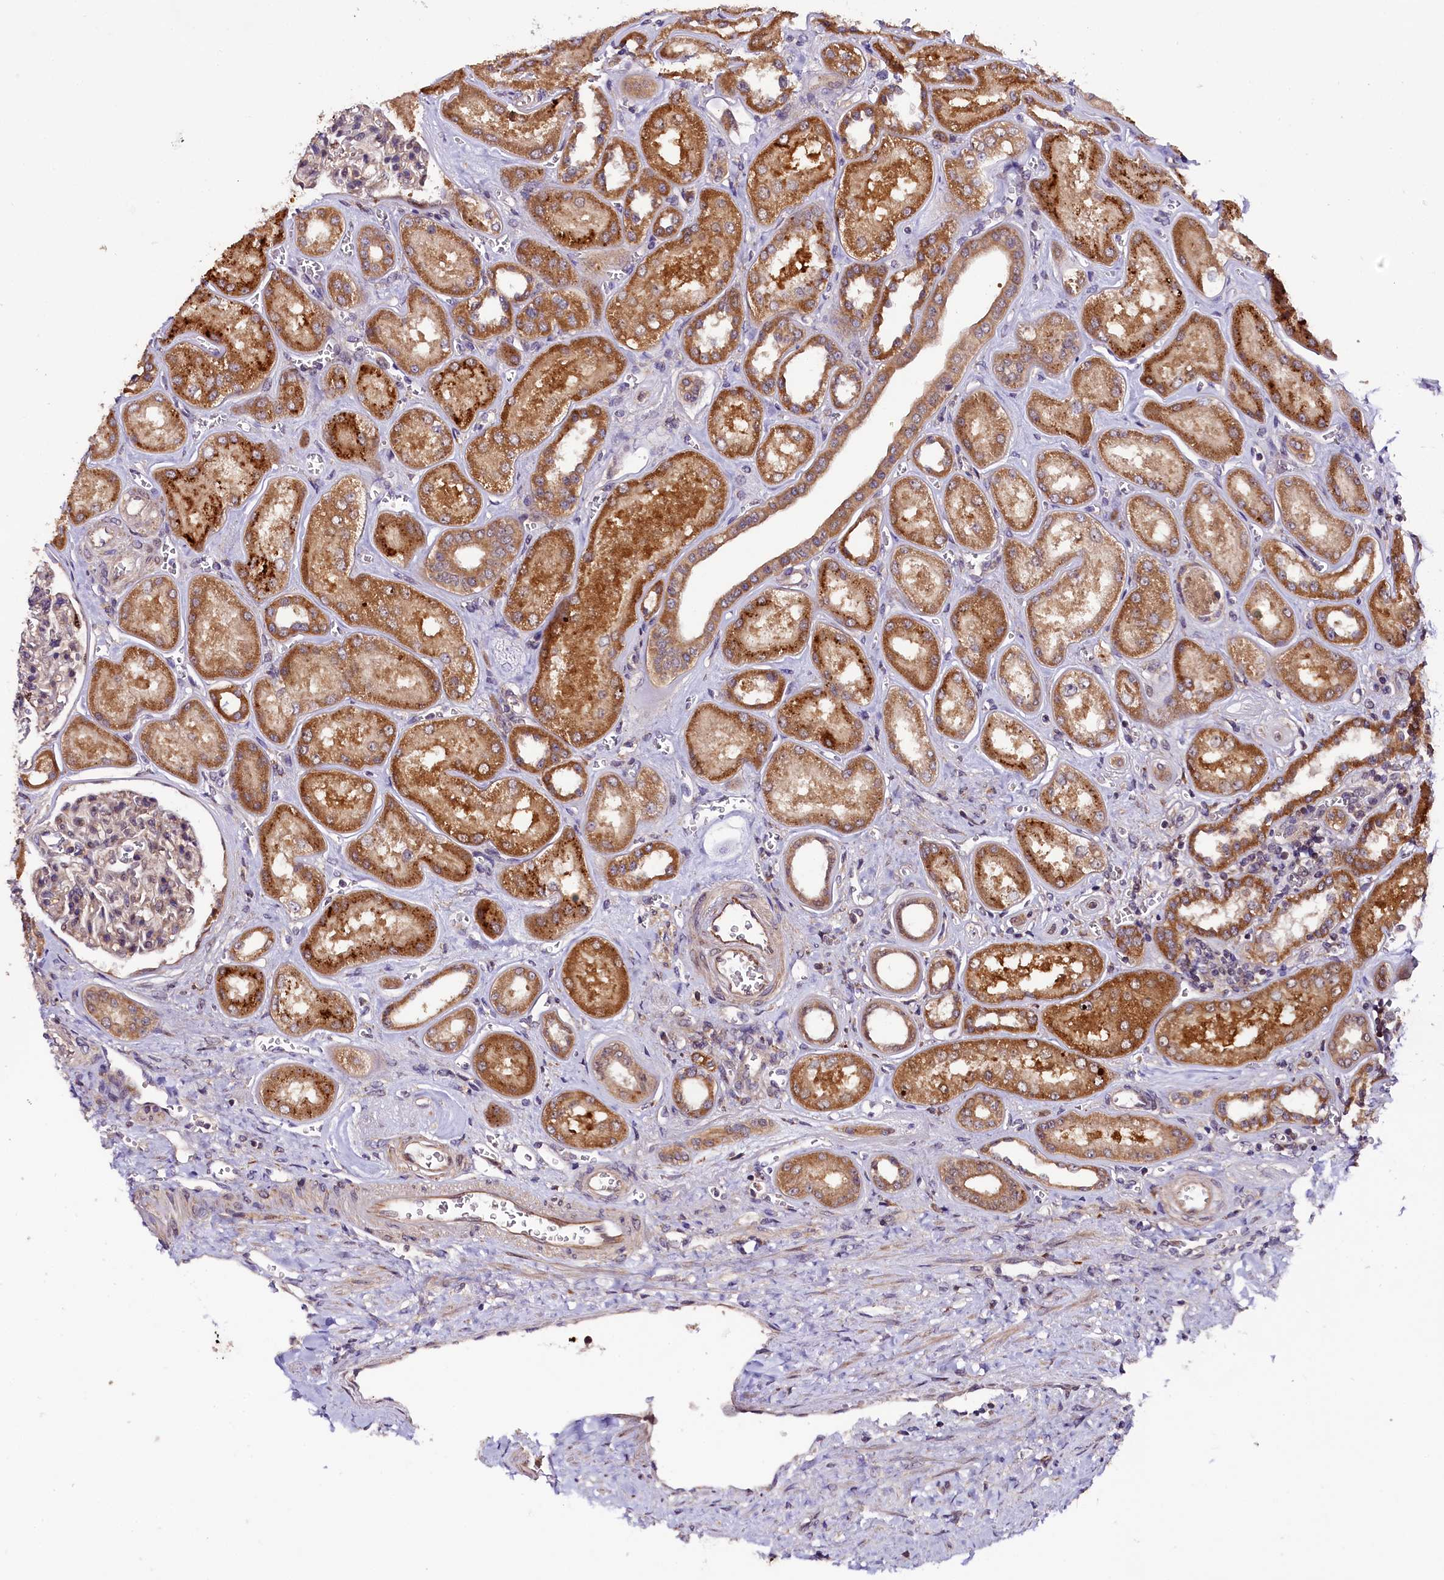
{"staining": {"intensity": "weak", "quantity": "<25%", "location": "cytoplasmic/membranous"}, "tissue": "kidney", "cell_type": "Cells in glomeruli", "image_type": "normal", "snomed": [{"axis": "morphology", "description": "Normal tissue, NOS"}, {"axis": "morphology", "description": "Adenocarcinoma, NOS"}, {"axis": "topography", "description": "Kidney"}], "caption": "Normal kidney was stained to show a protein in brown. There is no significant positivity in cells in glomeruli.", "gene": "DOHH", "patient": {"sex": "female", "age": 68}}